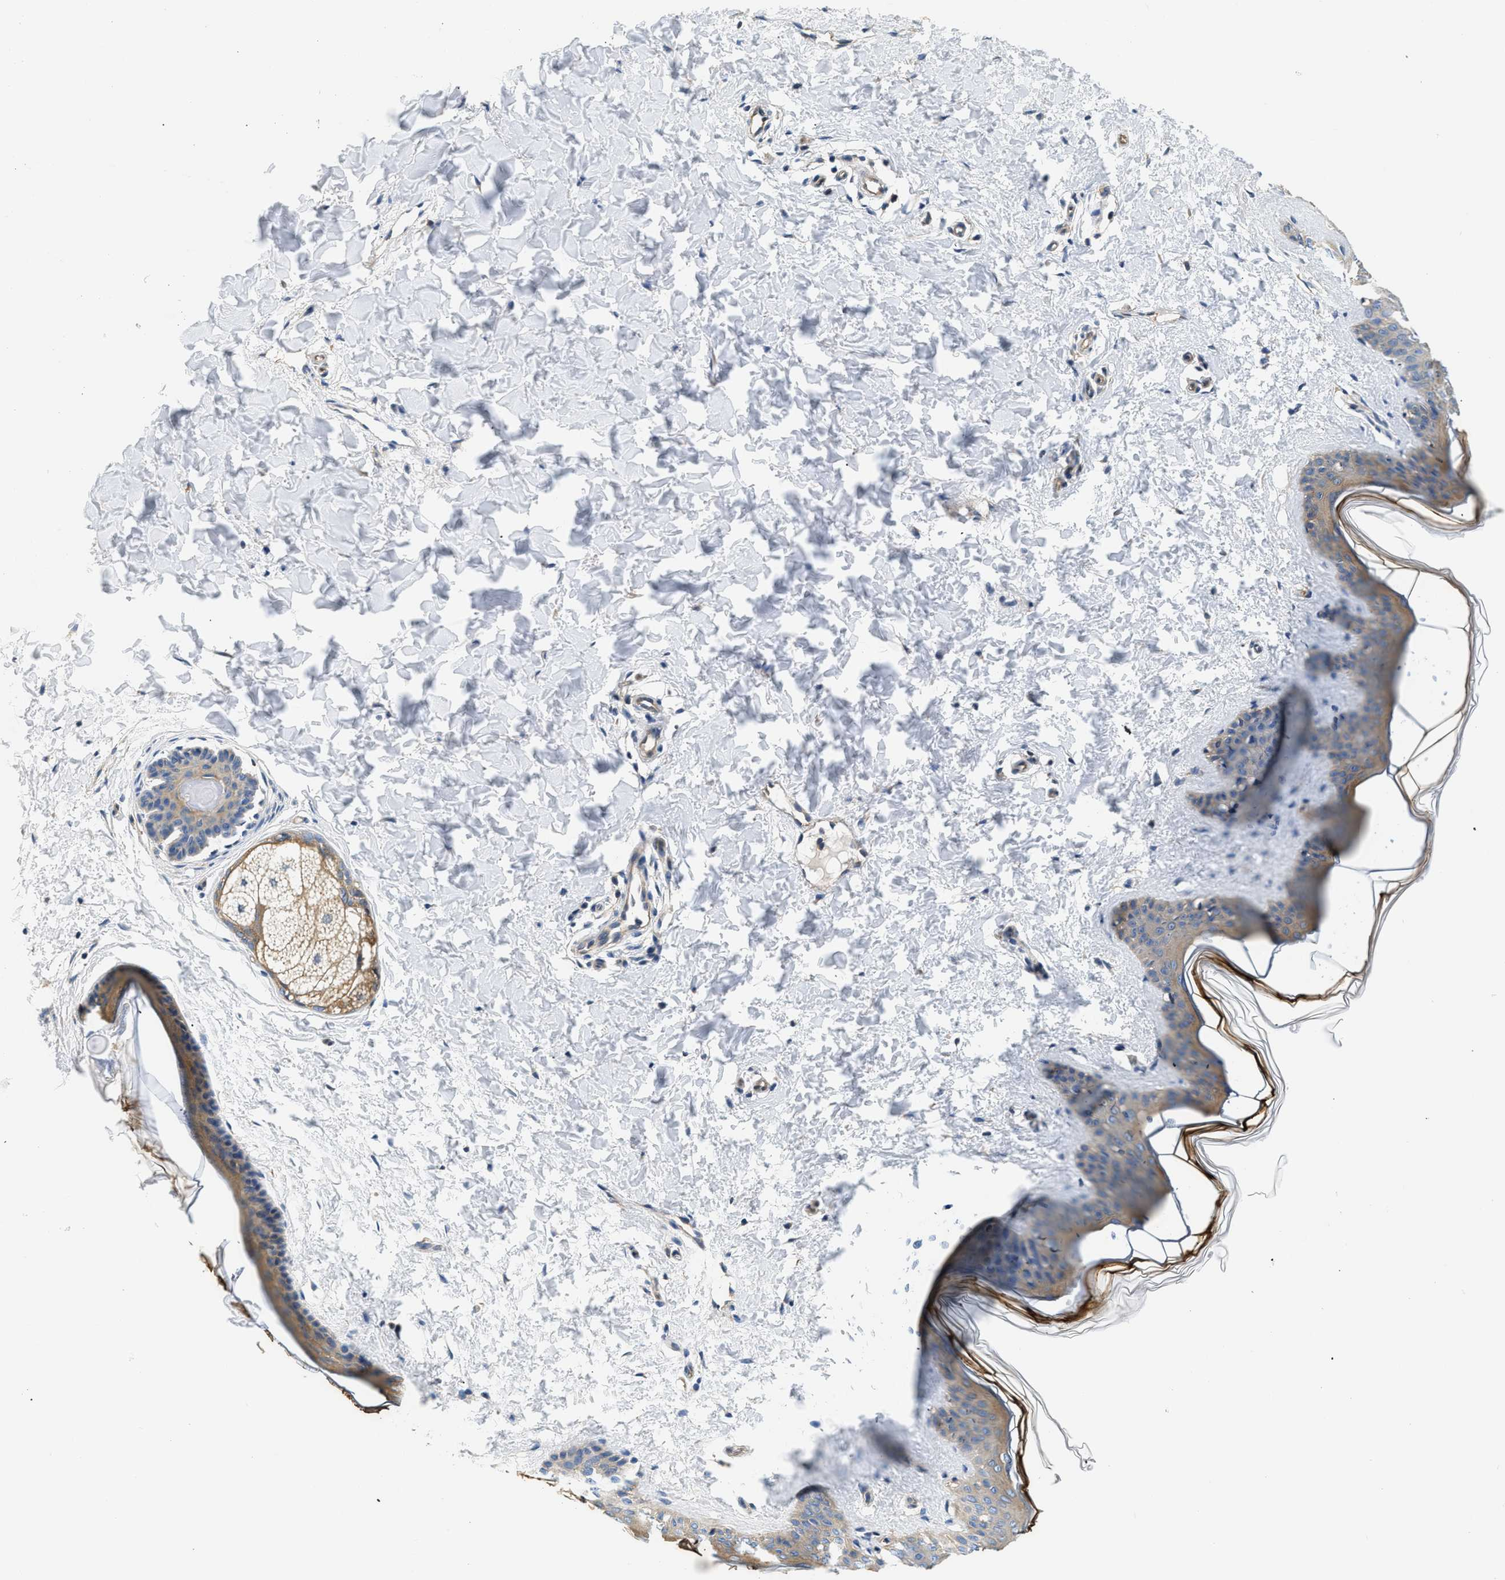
{"staining": {"intensity": "weak", "quantity": ">75%", "location": "cytoplasmic/membranous"}, "tissue": "skin", "cell_type": "Fibroblasts", "image_type": "normal", "snomed": [{"axis": "morphology", "description": "Normal tissue, NOS"}, {"axis": "topography", "description": "Skin"}], "caption": "High-power microscopy captured an IHC photomicrograph of benign skin, revealing weak cytoplasmic/membranous positivity in about >75% of fibroblasts. Nuclei are stained in blue.", "gene": "PPP2R1B", "patient": {"sex": "female", "age": 17}}